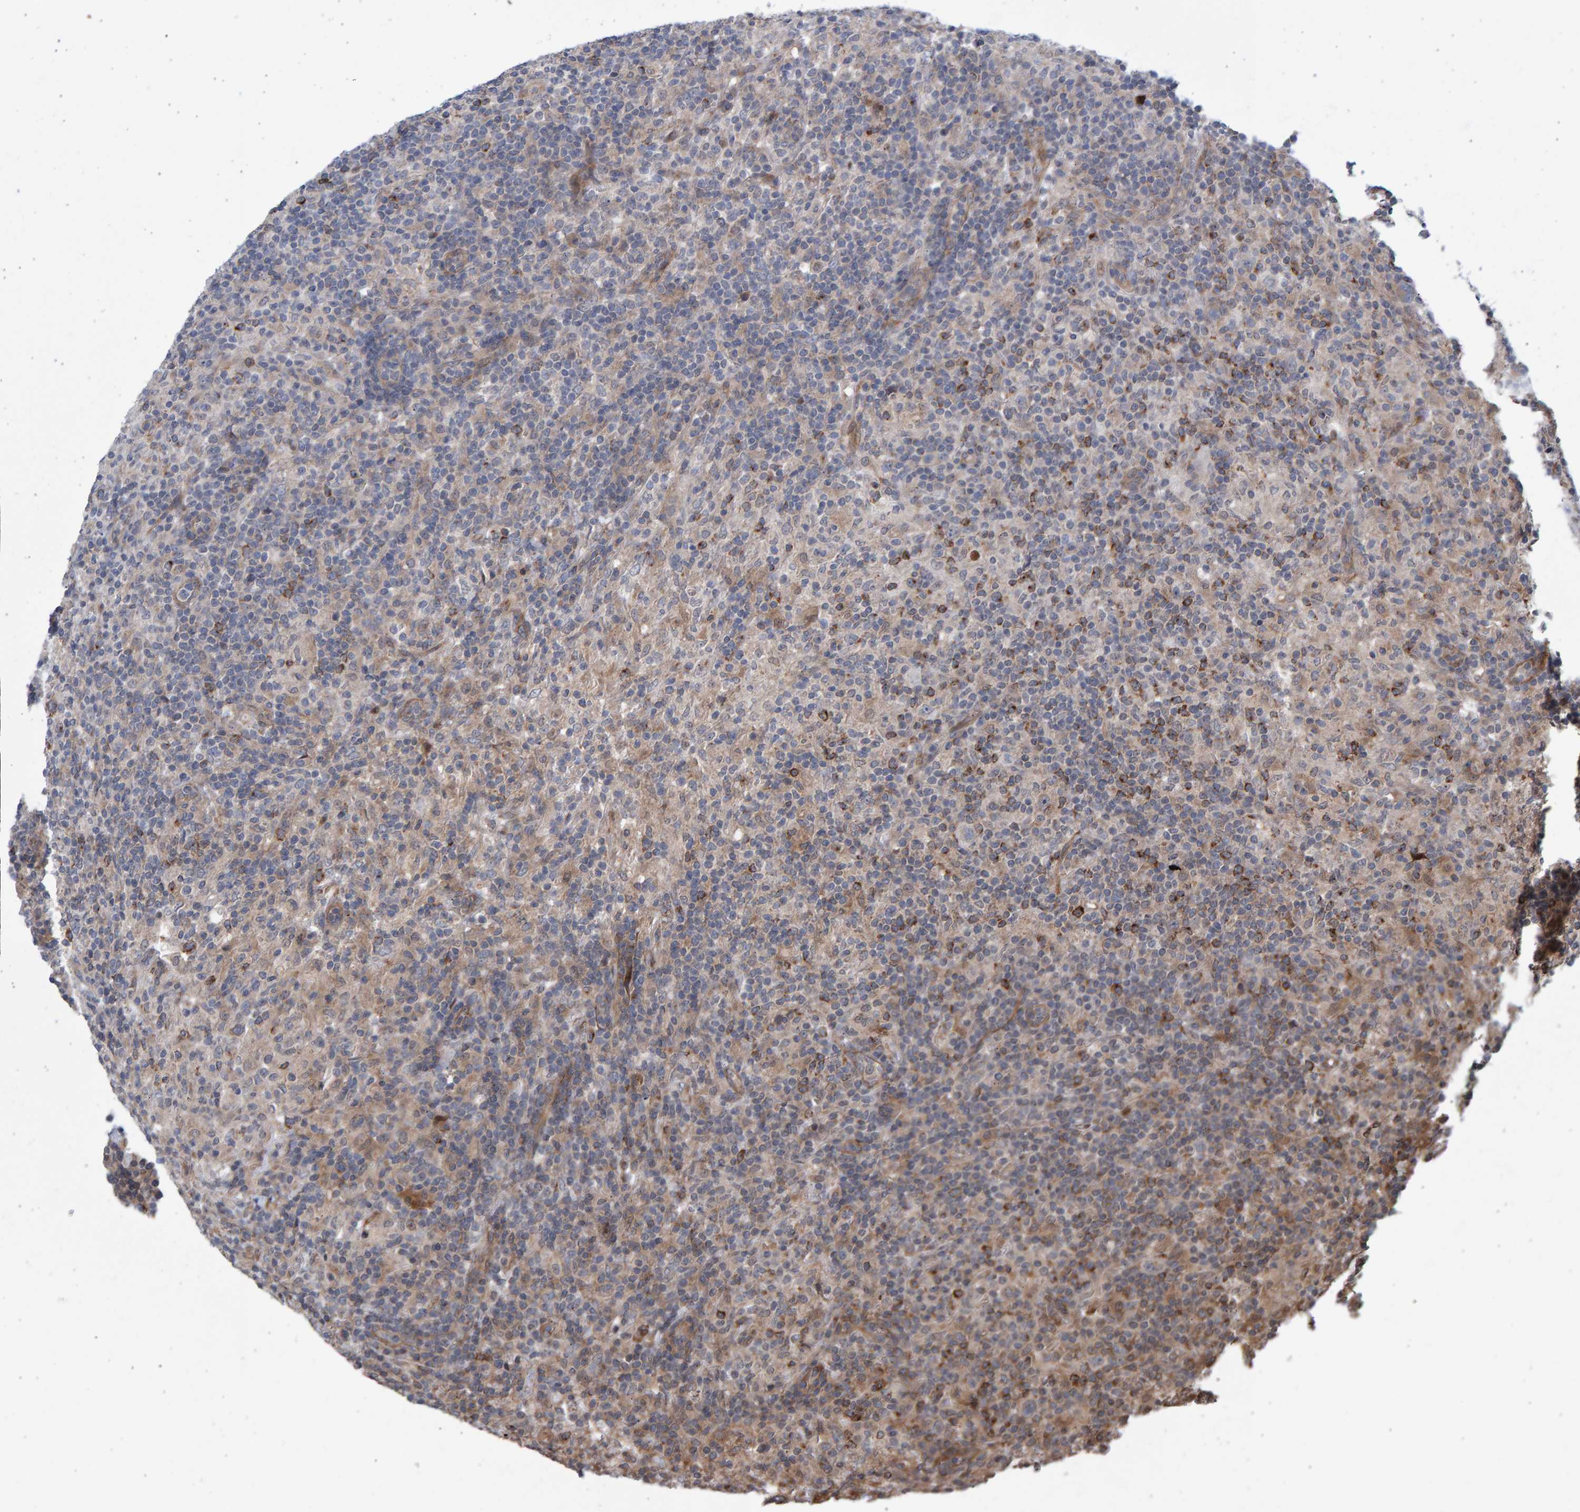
{"staining": {"intensity": "negative", "quantity": "none", "location": "none"}, "tissue": "lymphoma", "cell_type": "Tumor cells", "image_type": "cancer", "snomed": [{"axis": "morphology", "description": "Hodgkin's disease, NOS"}, {"axis": "topography", "description": "Lymph node"}], "caption": "Tumor cells are negative for protein expression in human lymphoma.", "gene": "LRBA", "patient": {"sex": "male", "age": 70}}